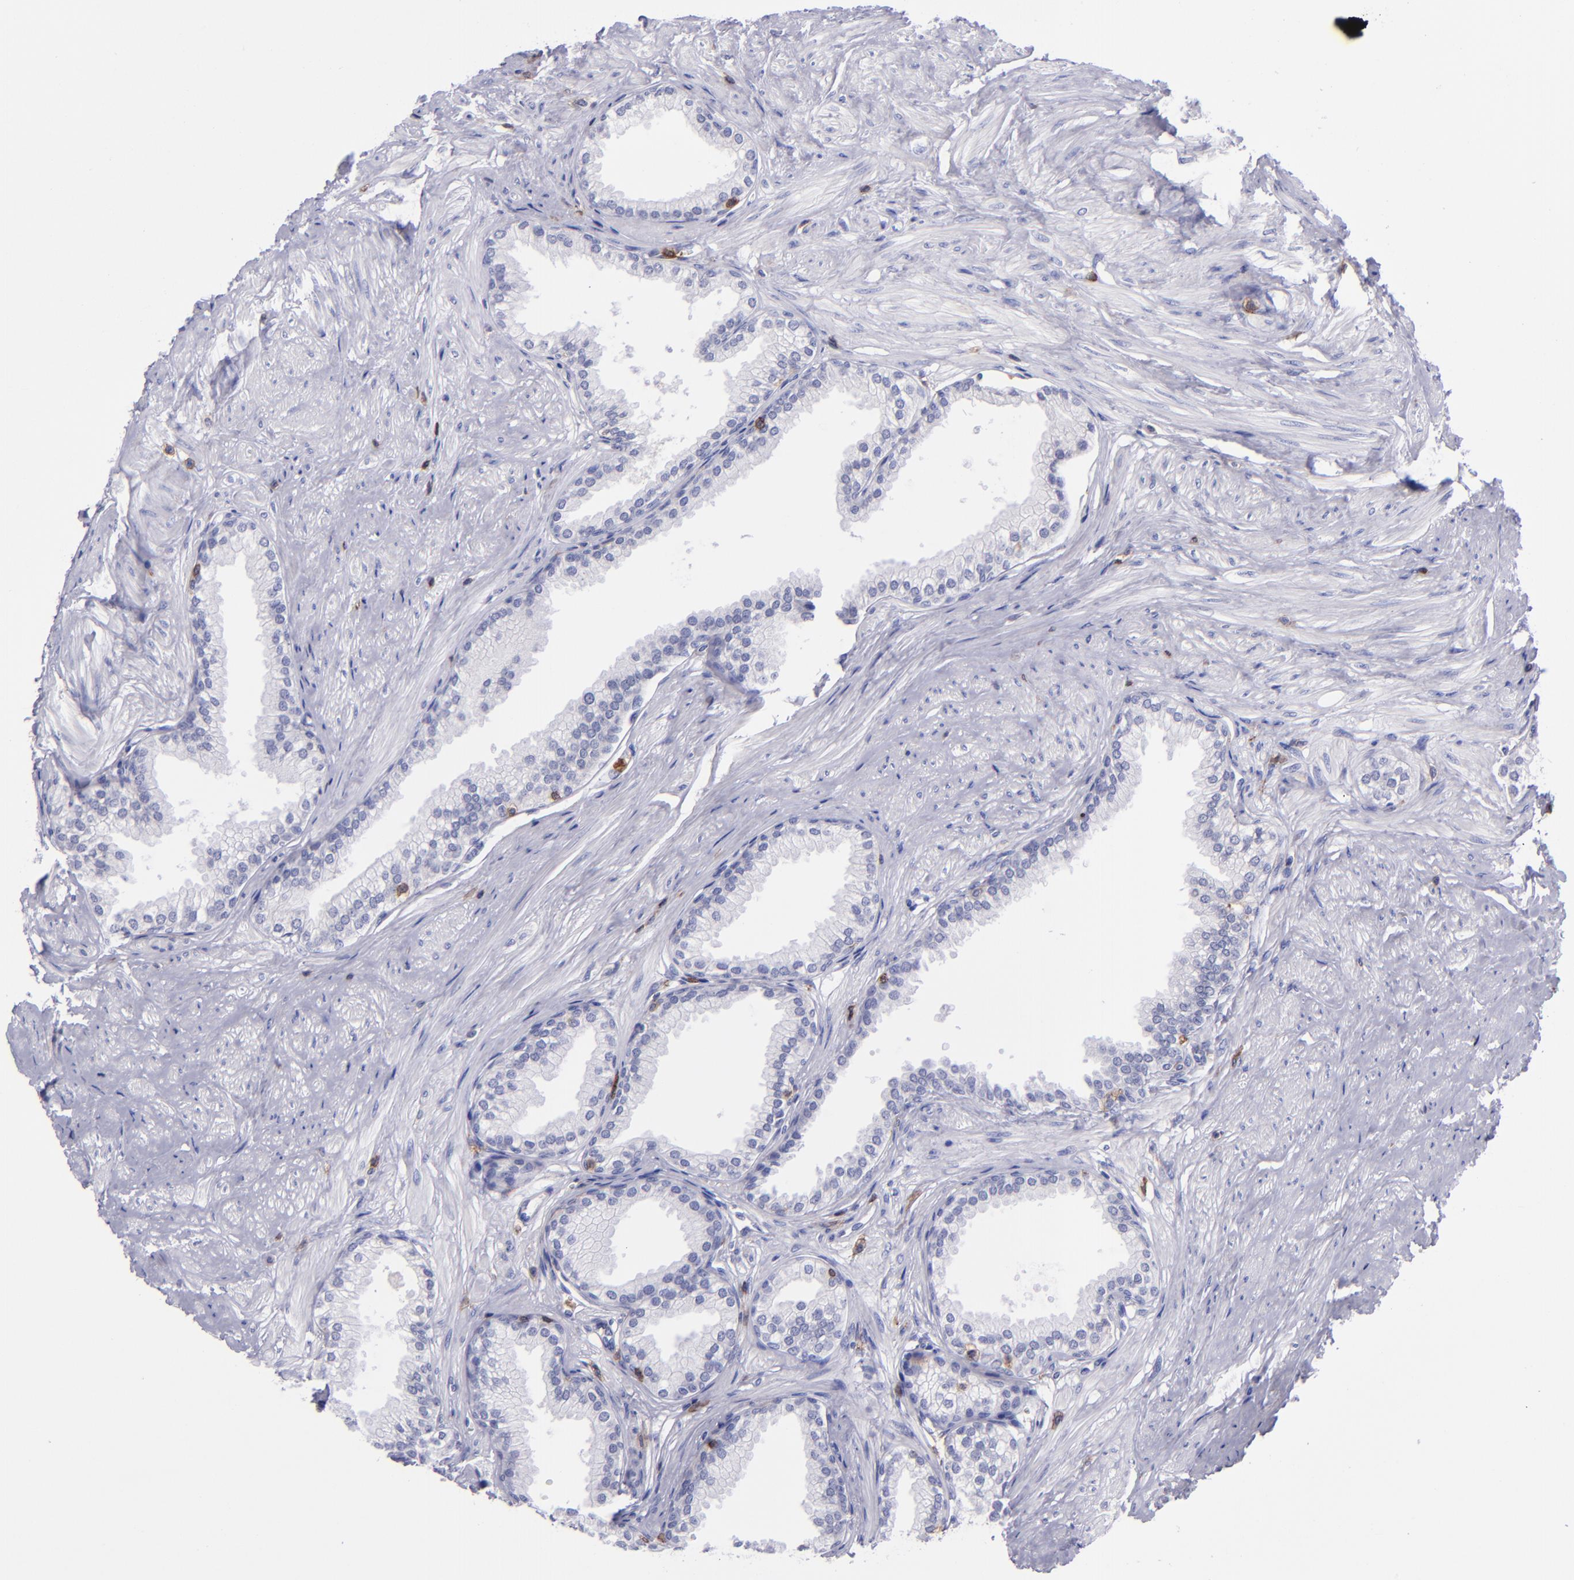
{"staining": {"intensity": "negative", "quantity": "none", "location": "none"}, "tissue": "prostate", "cell_type": "Glandular cells", "image_type": "normal", "snomed": [{"axis": "morphology", "description": "Normal tissue, NOS"}, {"axis": "topography", "description": "Prostate"}], "caption": "The immunohistochemistry (IHC) image has no significant staining in glandular cells of prostate.", "gene": "ICAM3", "patient": {"sex": "male", "age": 64}}